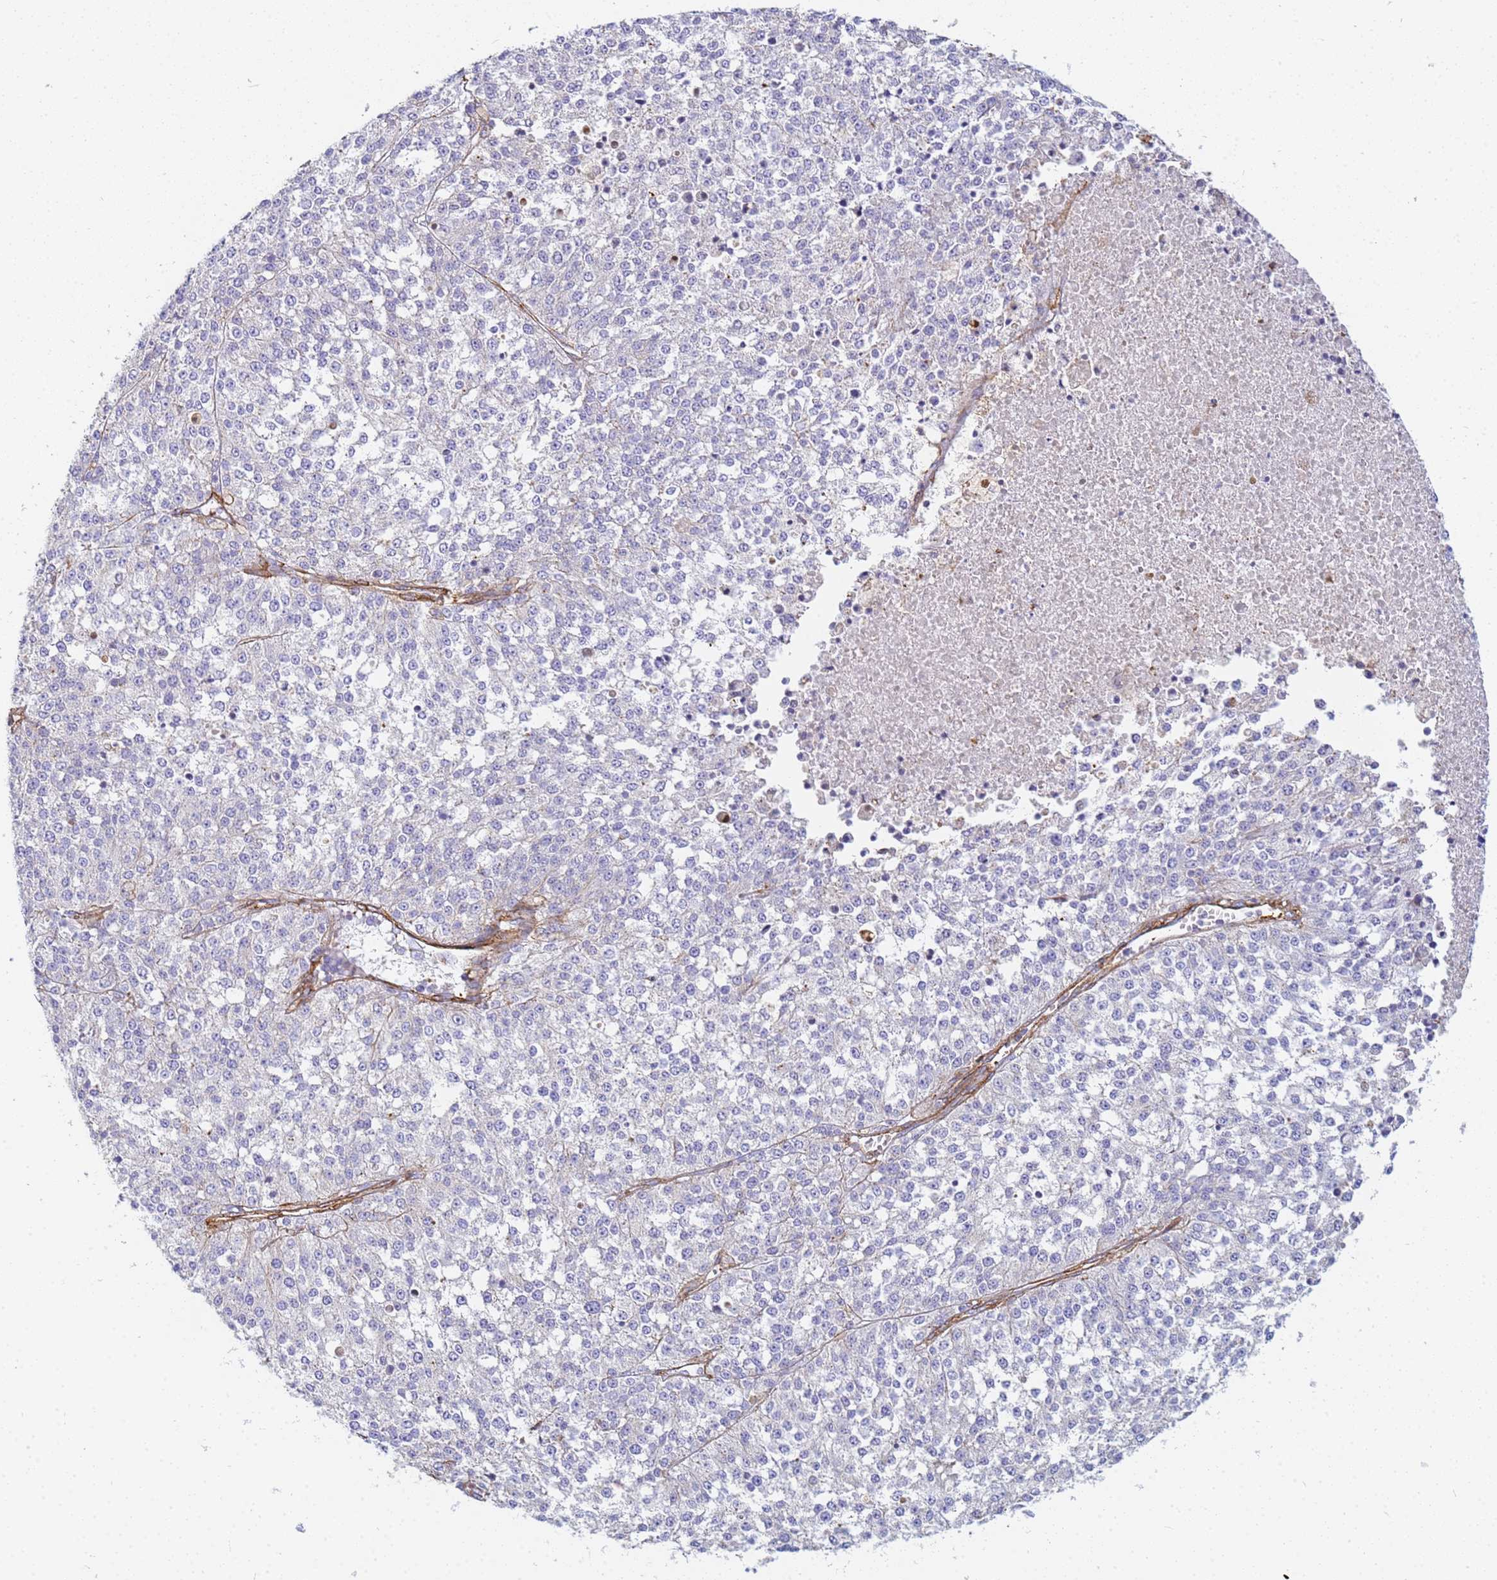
{"staining": {"intensity": "negative", "quantity": "none", "location": "none"}, "tissue": "melanoma", "cell_type": "Tumor cells", "image_type": "cancer", "snomed": [{"axis": "morphology", "description": "Malignant melanoma, NOS"}, {"axis": "topography", "description": "Skin"}], "caption": "The image reveals no staining of tumor cells in melanoma. Brightfield microscopy of IHC stained with DAB (3,3'-diaminobenzidine) (brown) and hematoxylin (blue), captured at high magnification.", "gene": "TPM1", "patient": {"sex": "female", "age": 64}}